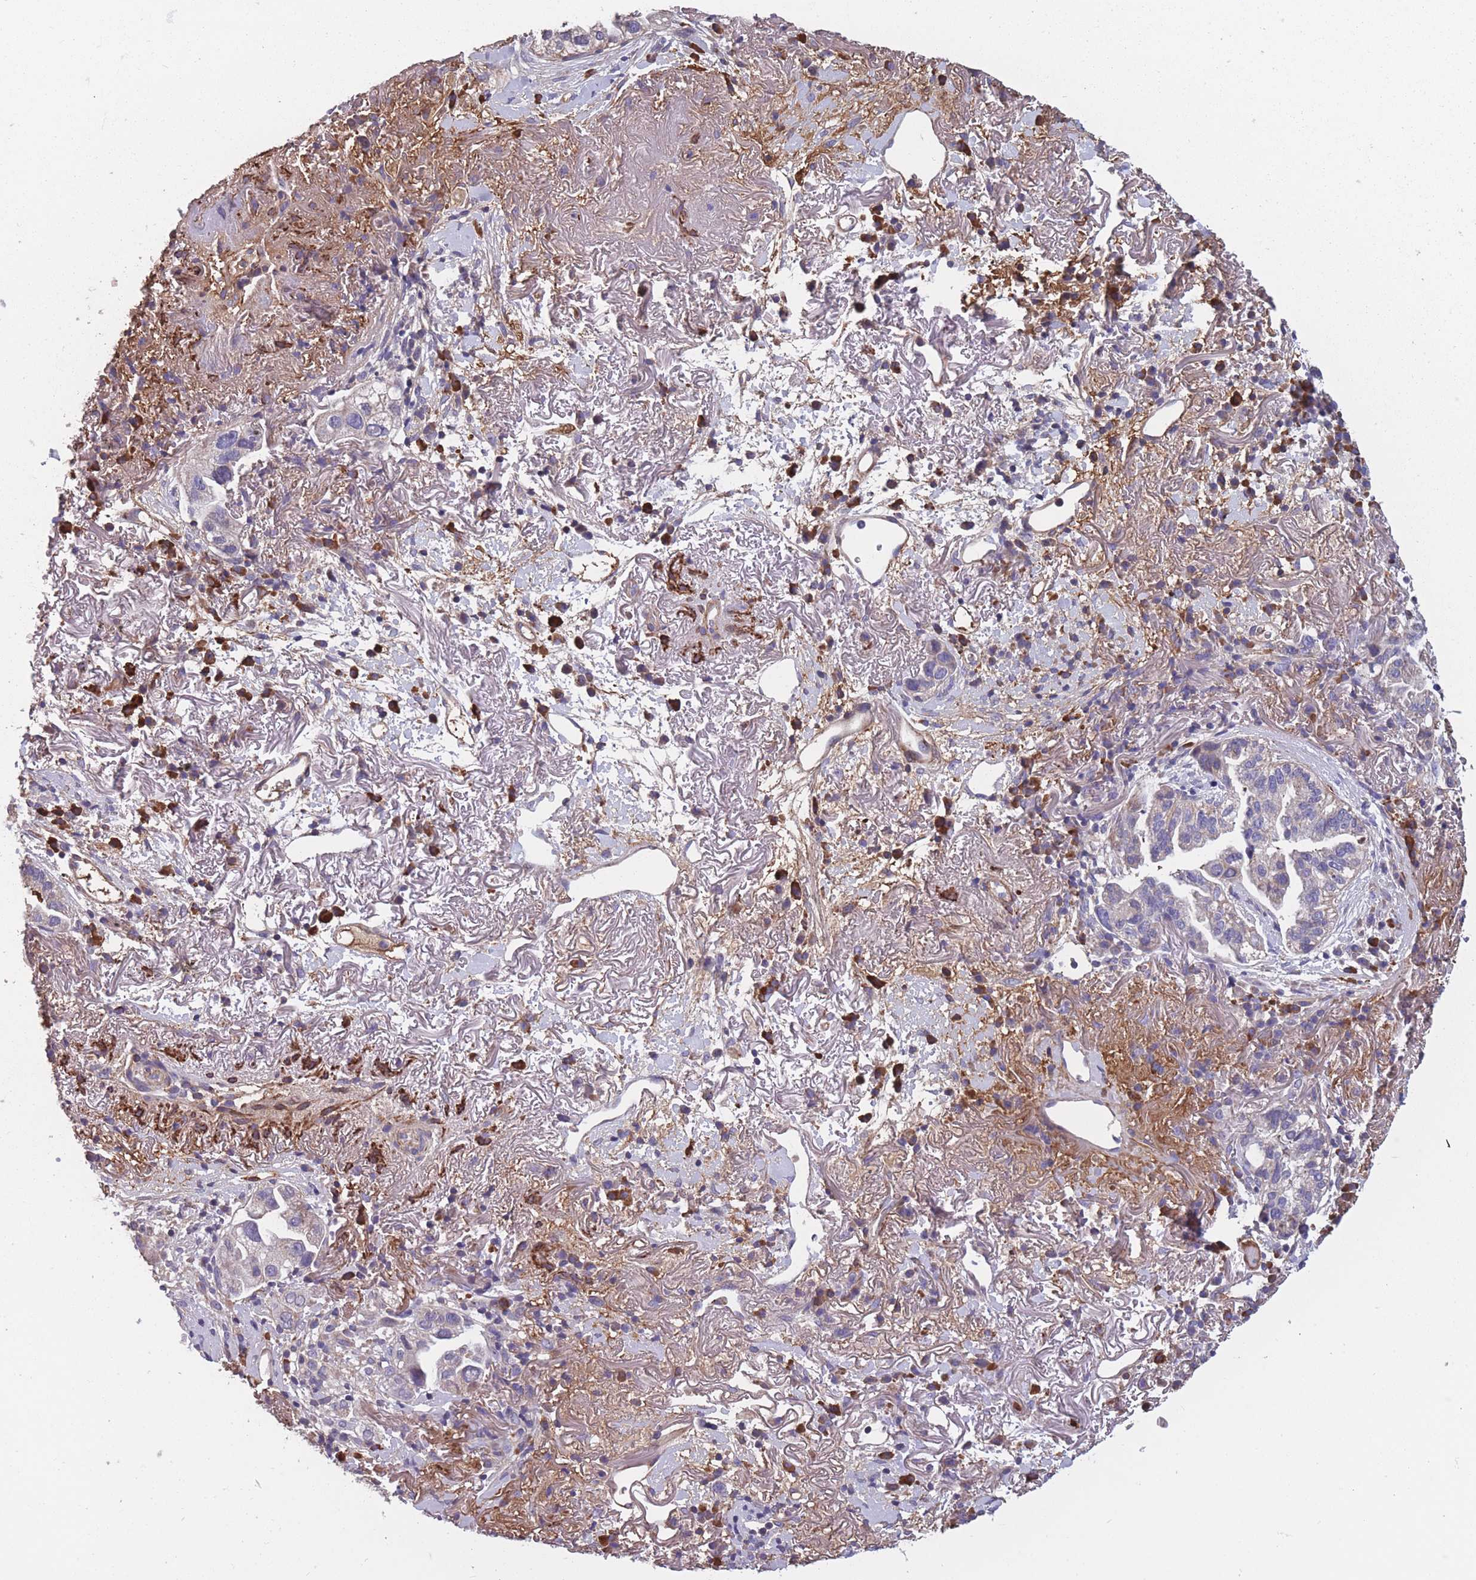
{"staining": {"intensity": "weak", "quantity": "<25%", "location": "cytoplasmic/membranous"}, "tissue": "lung cancer", "cell_type": "Tumor cells", "image_type": "cancer", "snomed": [{"axis": "morphology", "description": "Adenocarcinoma, NOS"}, {"axis": "topography", "description": "Lung"}], "caption": "An IHC histopathology image of lung adenocarcinoma is shown. There is no staining in tumor cells of lung adenocarcinoma. The staining was performed using DAB to visualize the protein expression in brown, while the nuclei were stained in blue with hematoxylin (Magnification: 20x).", "gene": "TOMM40L", "patient": {"sex": "female", "age": 69}}